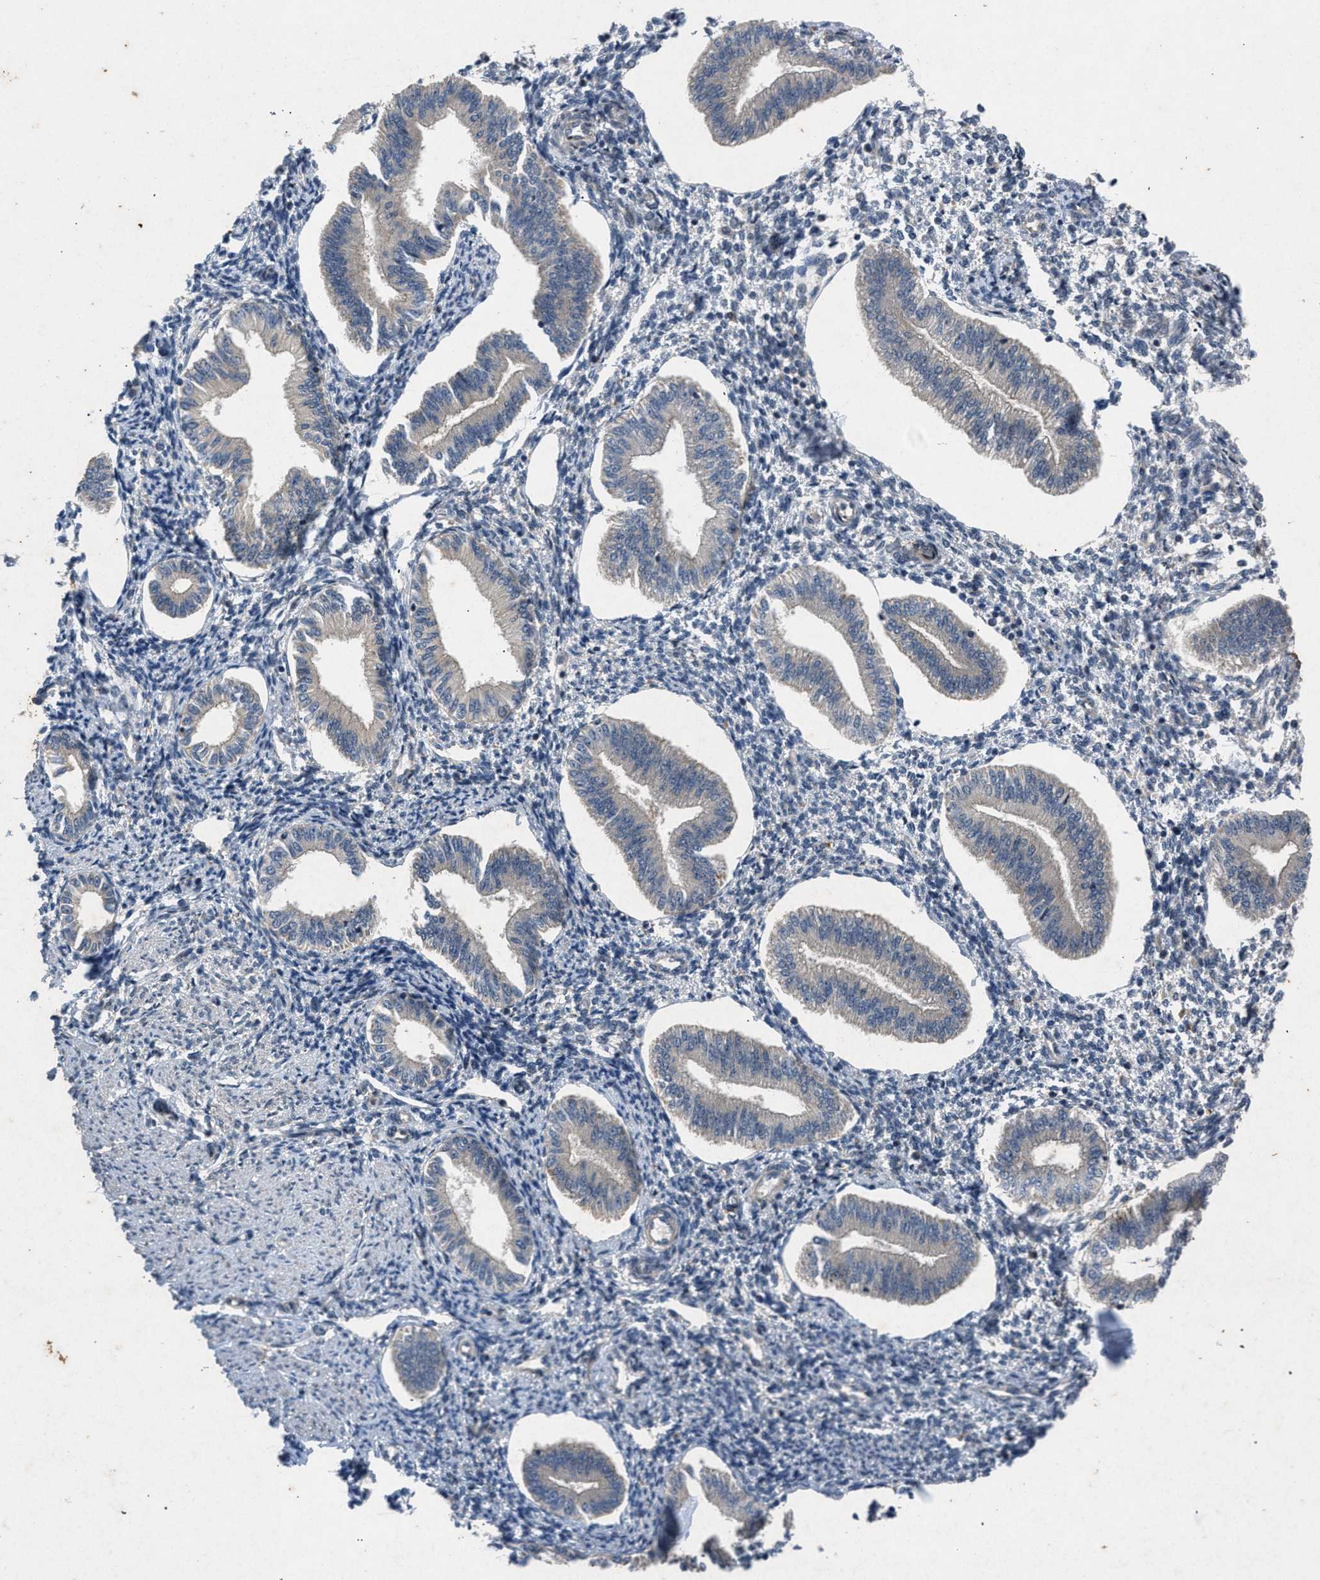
{"staining": {"intensity": "negative", "quantity": "none", "location": "none"}, "tissue": "endometrium", "cell_type": "Cells in endometrial stroma", "image_type": "normal", "snomed": [{"axis": "morphology", "description": "Normal tissue, NOS"}, {"axis": "topography", "description": "Endometrium"}], "caption": "Cells in endometrial stroma show no significant expression in unremarkable endometrium. Nuclei are stained in blue.", "gene": "PRKG2", "patient": {"sex": "female", "age": 50}}